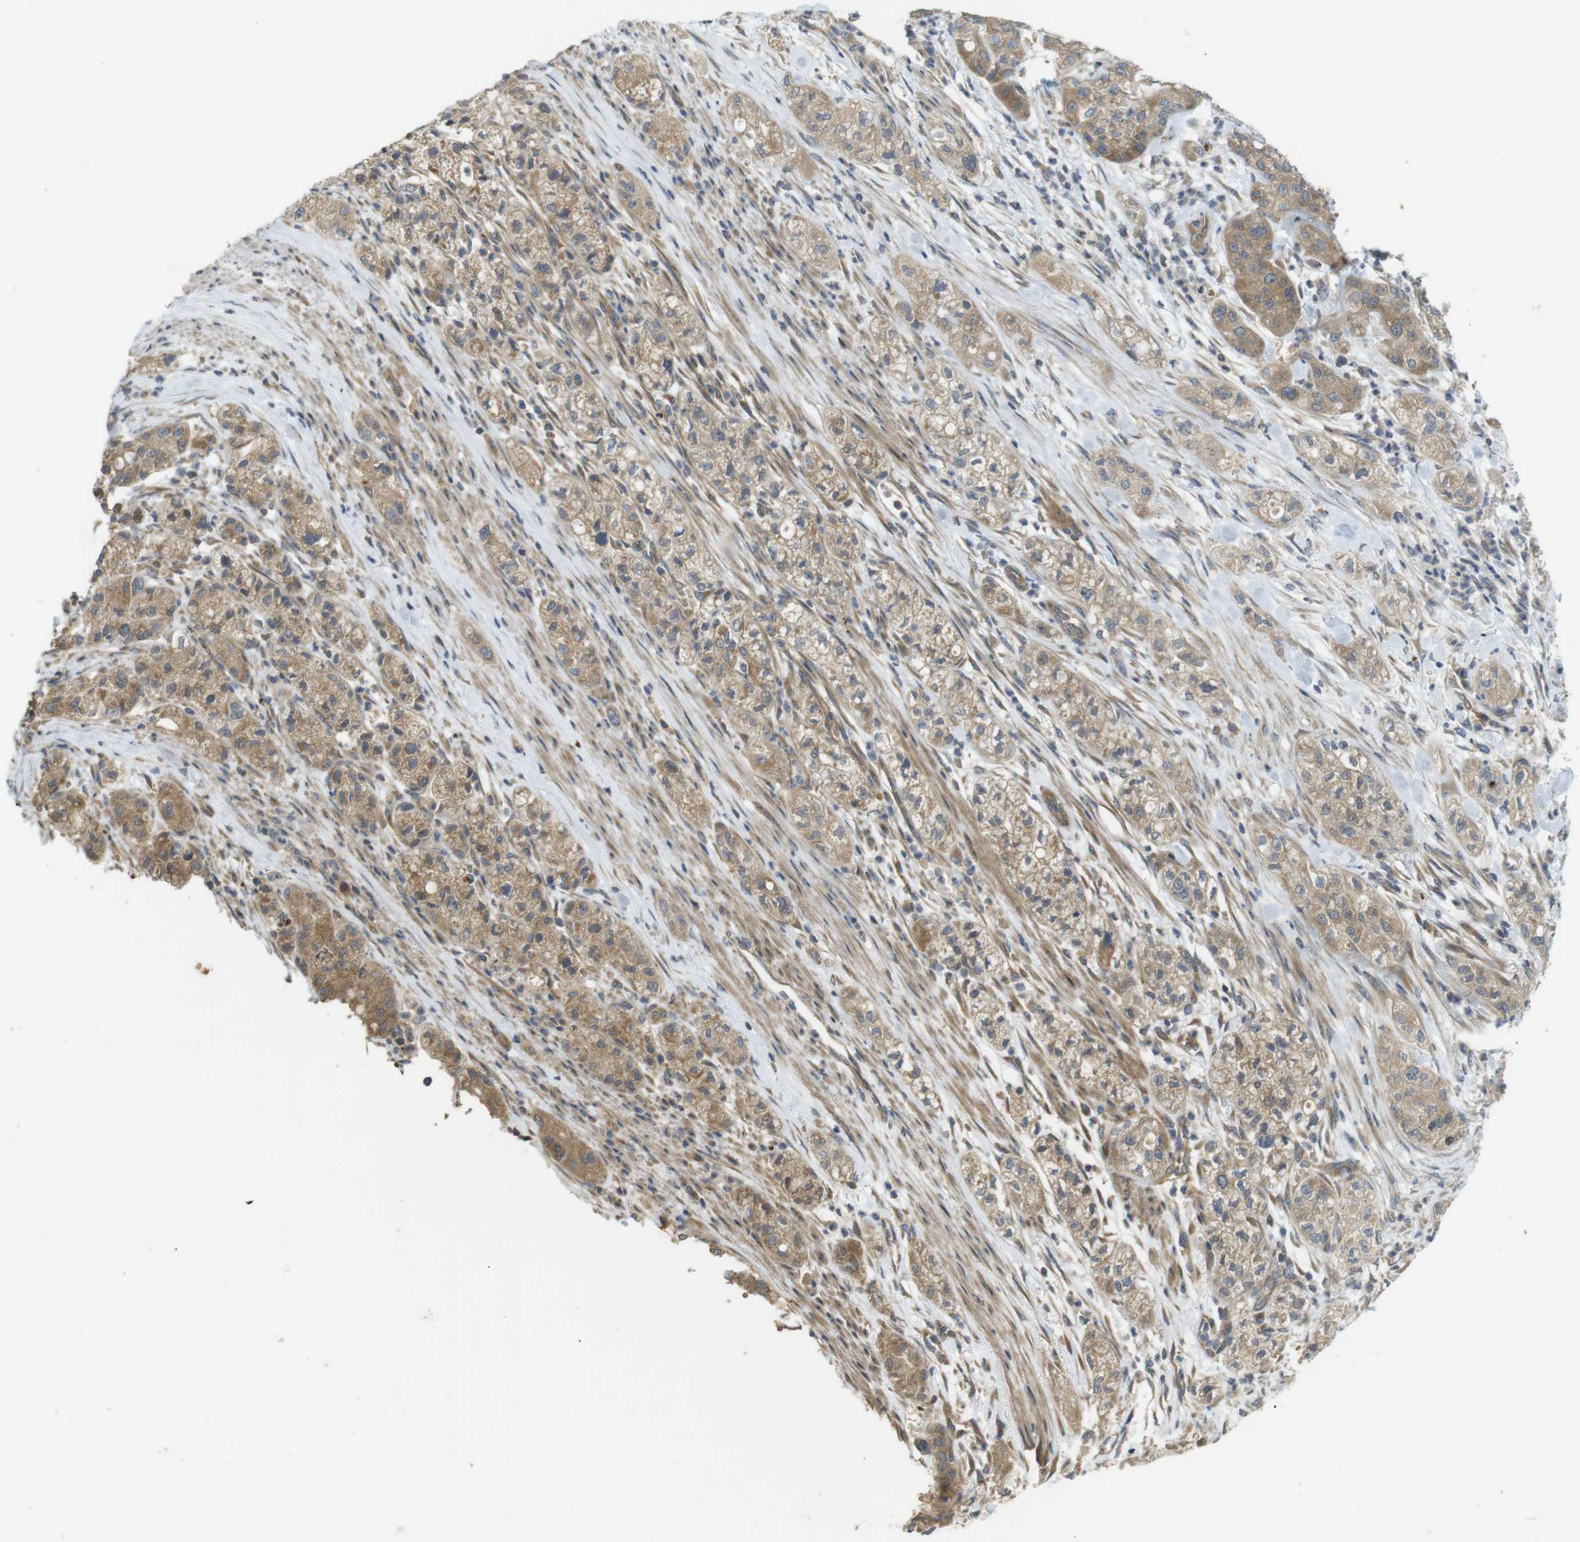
{"staining": {"intensity": "moderate", "quantity": ">75%", "location": "cytoplasmic/membranous"}, "tissue": "pancreatic cancer", "cell_type": "Tumor cells", "image_type": "cancer", "snomed": [{"axis": "morphology", "description": "Adenocarcinoma, NOS"}, {"axis": "topography", "description": "Pancreas"}], "caption": "Pancreatic cancer (adenocarcinoma) was stained to show a protein in brown. There is medium levels of moderate cytoplasmic/membranous staining in about >75% of tumor cells.", "gene": "CLTC", "patient": {"sex": "female", "age": 78}}